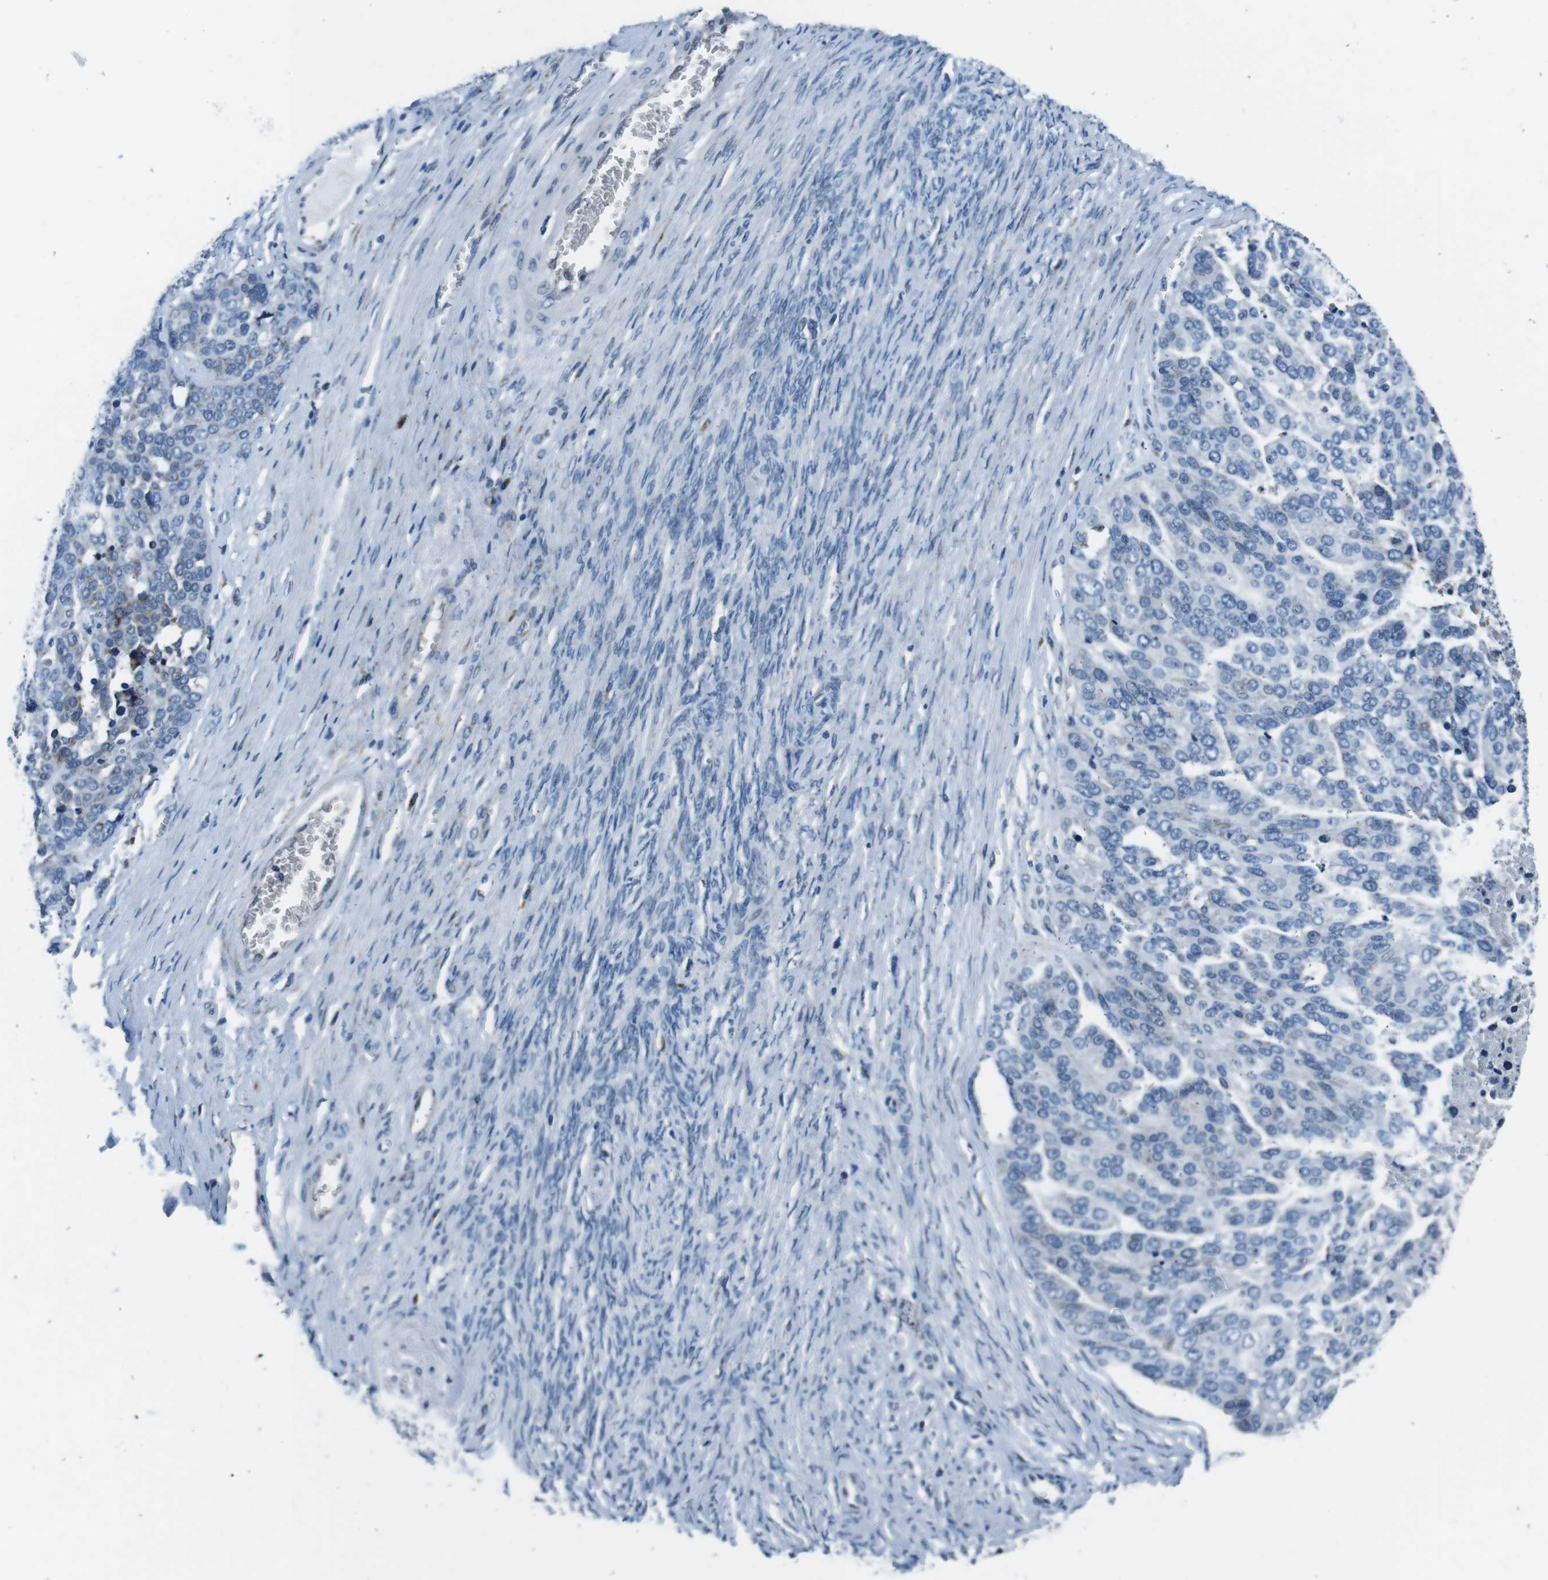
{"staining": {"intensity": "negative", "quantity": "none", "location": "none"}, "tissue": "ovarian cancer", "cell_type": "Tumor cells", "image_type": "cancer", "snomed": [{"axis": "morphology", "description": "Cystadenocarcinoma, serous, NOS"}, {"axis": "topography", "description": "Ovary"}], "caption": "Immunohistochemical staining of human ovarian cancer (serous cystadenocarcinoma) exhibits no significant expression in tumor cells.", "gene": "NUCB2", "patient": {"sex": "female", "age": 44}}